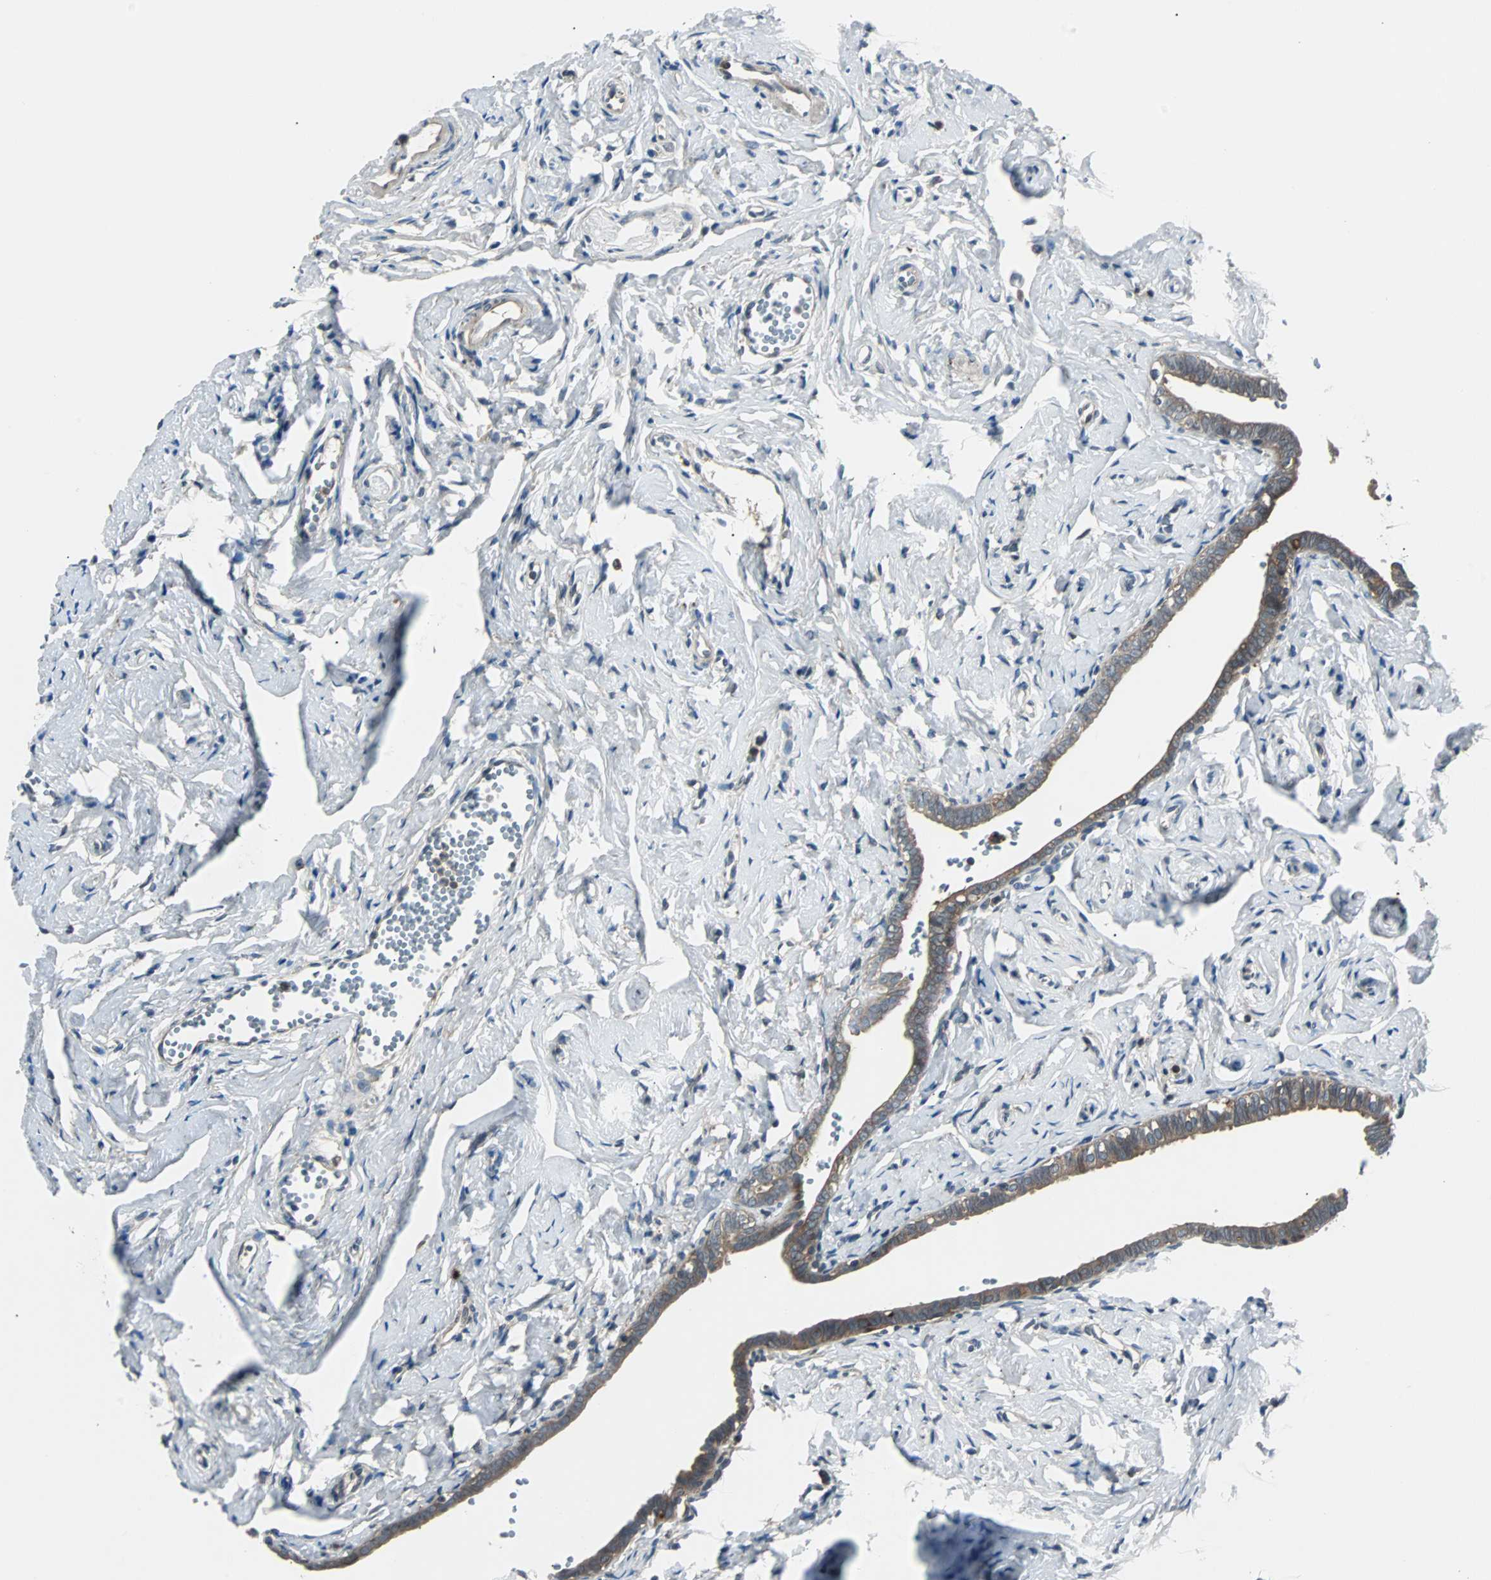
{"staining": {"intensity": "moderate", "quantity": ">75%", "location": "cytoplasmic/membranous"}, "tissue": "fallopian tube", "cell_type": "Glandular cells", "image_type": "normal", "snomed": [{"axis": "morphology", "description": "Normal tissue, NOS"}, {"axis": "topography", "description": "Fallopian tube"}], "caption": "Immunohistochemistry (IHC) (DAB) staining of unremarkable human fallopian tube exhibits moderate cytoplasmic/membranous protein positivity in about >75% of glandular cells.", "gene": "ARF1", "patient": {"sex": "female", "age": 71}}